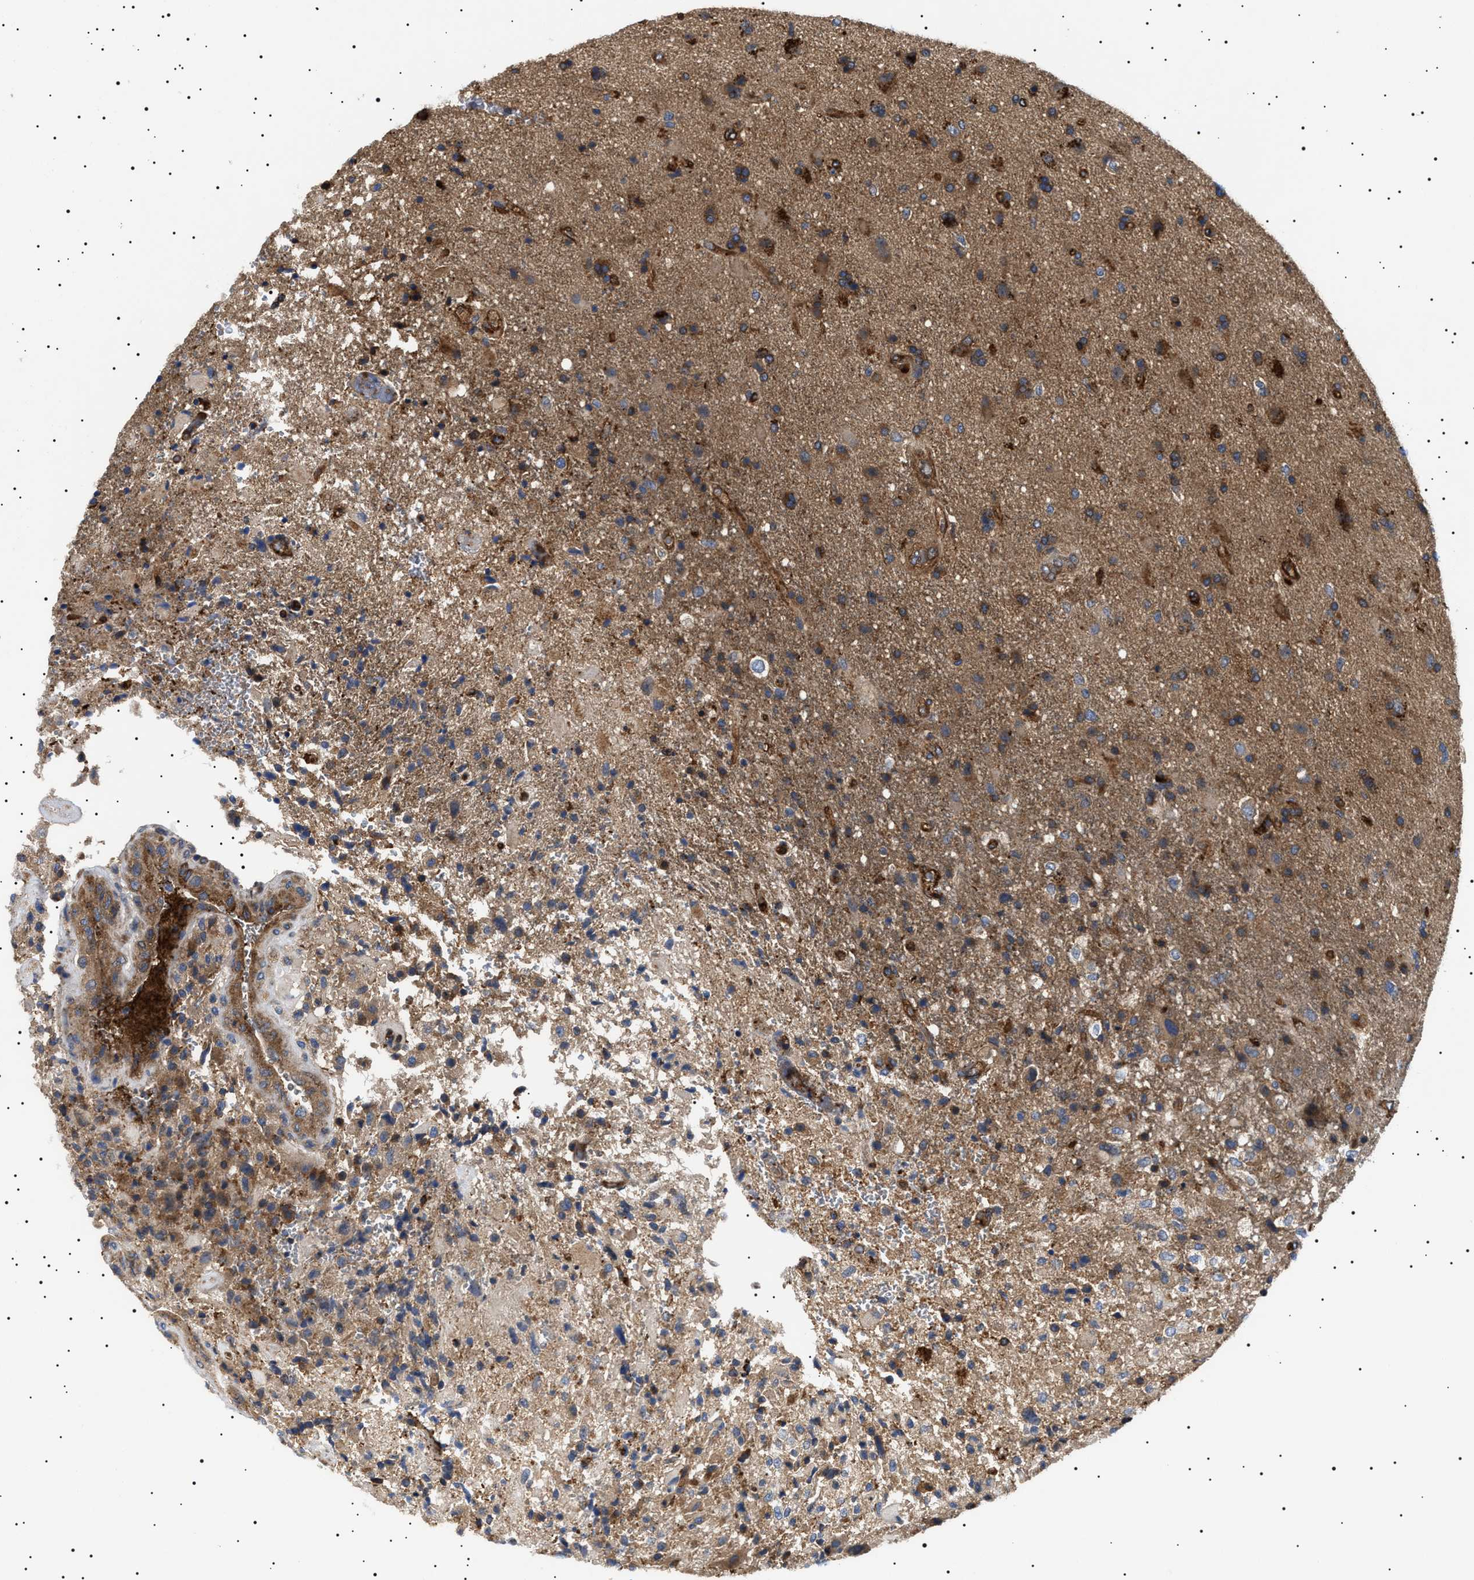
{"staining": {"intensity": "moderate", "quantity": "25%-75%", "location": "cytoplasmic/membranous"}, "tissue": "glioma", "cell_type": "Tumor cells", "image_type": "cancer", "snomed": [{"axis": "morphology", "description": "Glioma, malignant, High grade"}, {"axis": "topography", "description": "Brain"}], "caption": "High-power microscopy captured an immunohistochemistry (IHC) photomicrograph of high-grade glioma (malignant), revealing moderate cytoplasmic/membranous expression in about 25%-75% of tumor cells. (DAB (3,3'-diaminobenzidine) IHC, brown staining for protein, blue staining for nuclei).", "gene": "TPP2", "patient": {"sex": "male", "age": 72}}